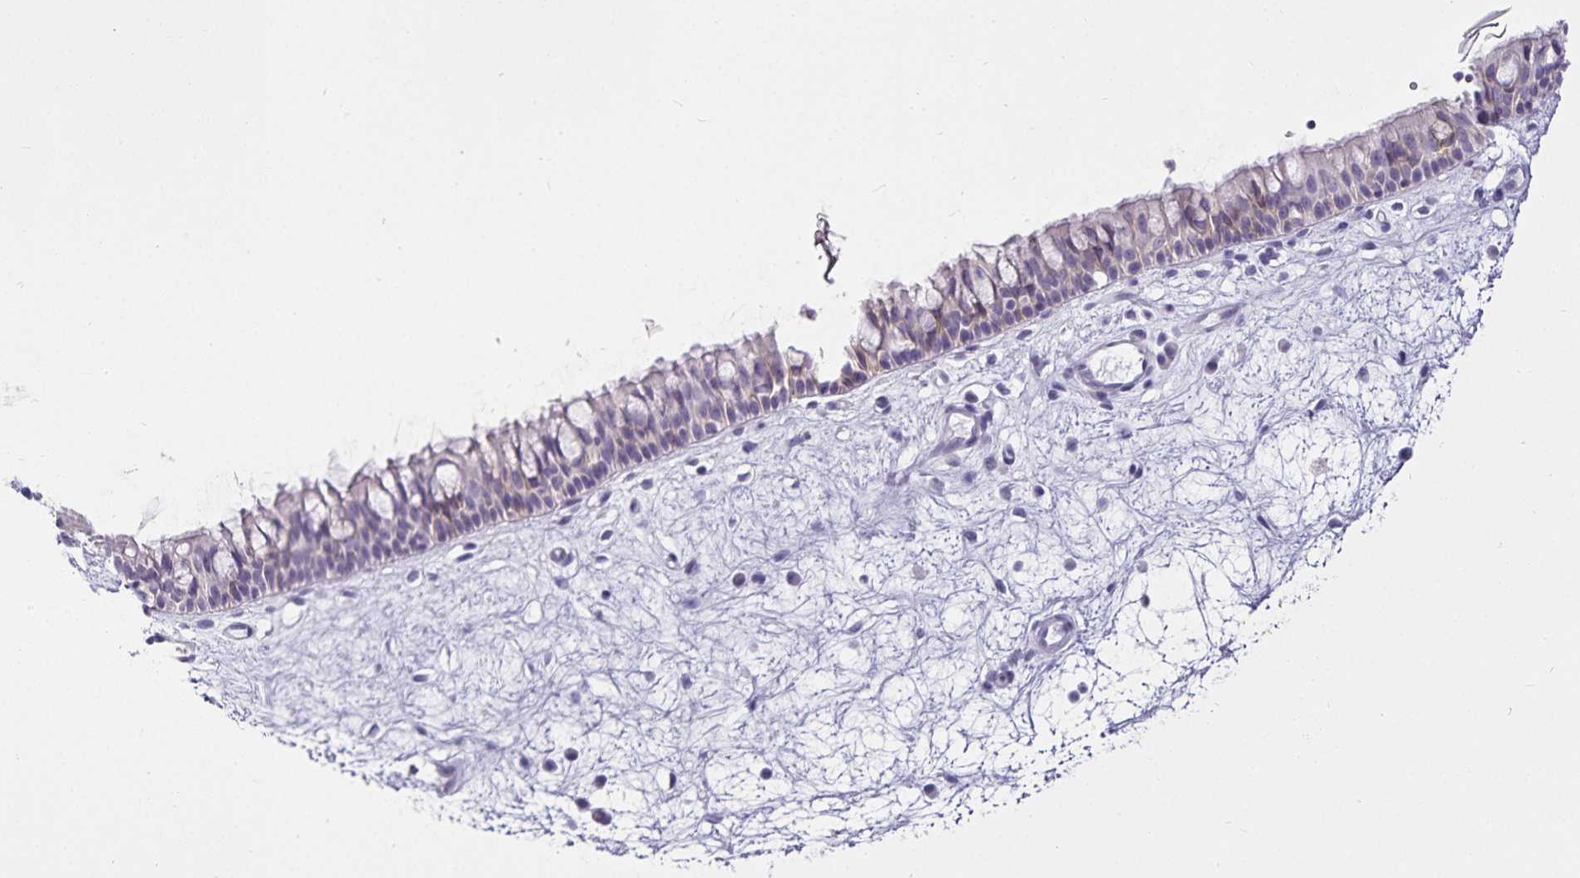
{"staining": {"intensity": "moderate", "quantity": "<25%", "location": "cytoplasmic/membranous"}, "tissue": "nasopharynx", "cell_type": "Respiratory epithelial cells", "image_type": "normal", "snomed": [{"axis": "morphology", "description": "Normal tissue, NOS"}, {"axis": "topography", "description": "Nasopharynx"}], "caption": "Protein staining of benign nasopharynx displays moderate cytoplasmic/membranous positivity in about <25% of respiratory epithelial cells. (DAB (3,3'-diaminobenzidine) IHC with brightfield microscopy, high magnification).", "gene": "CA12", "patient": {"sex": "male", "age": 69}}